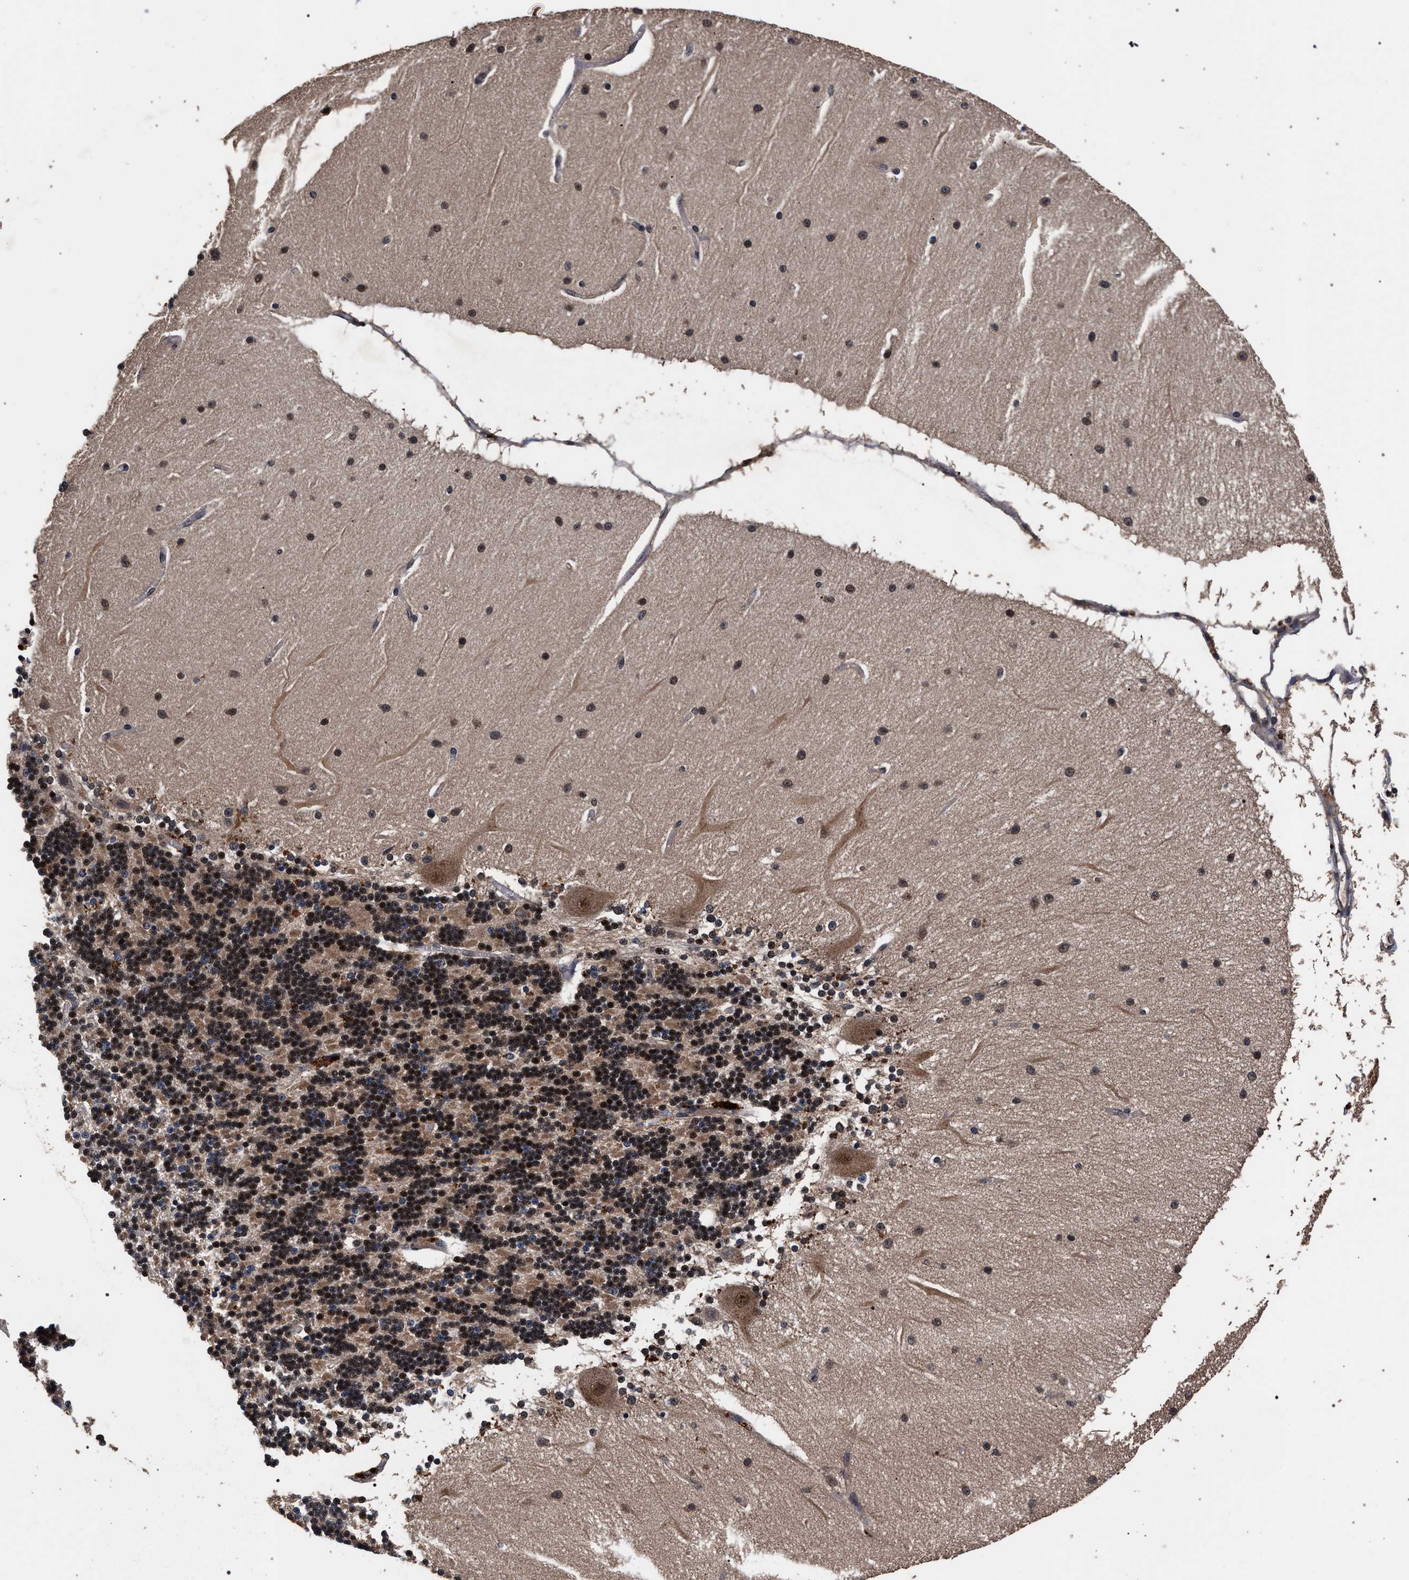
{"staining": {"intensity": "strong", "quantity": "25%-75%", "location": "cytoplasmic/membranous,nuclear"}, "tissue": "cerebellum", "cell_type": "Cells in granular layer", "image_type": "normal", "snomed": [{"axis": "morphology", "description": "Normal tissue, NOS"}, {"axis": "topography", "description": "Cerebellum"}], "caption": "Human cerebellum stained for a protein (brown) reveals strong cytoplasmic/membranous,nuclear positive staining in about 25%-75% of cells in granular layer.", "gene": "ACOX1", "patient": {"sex": "female", "age": 54}}